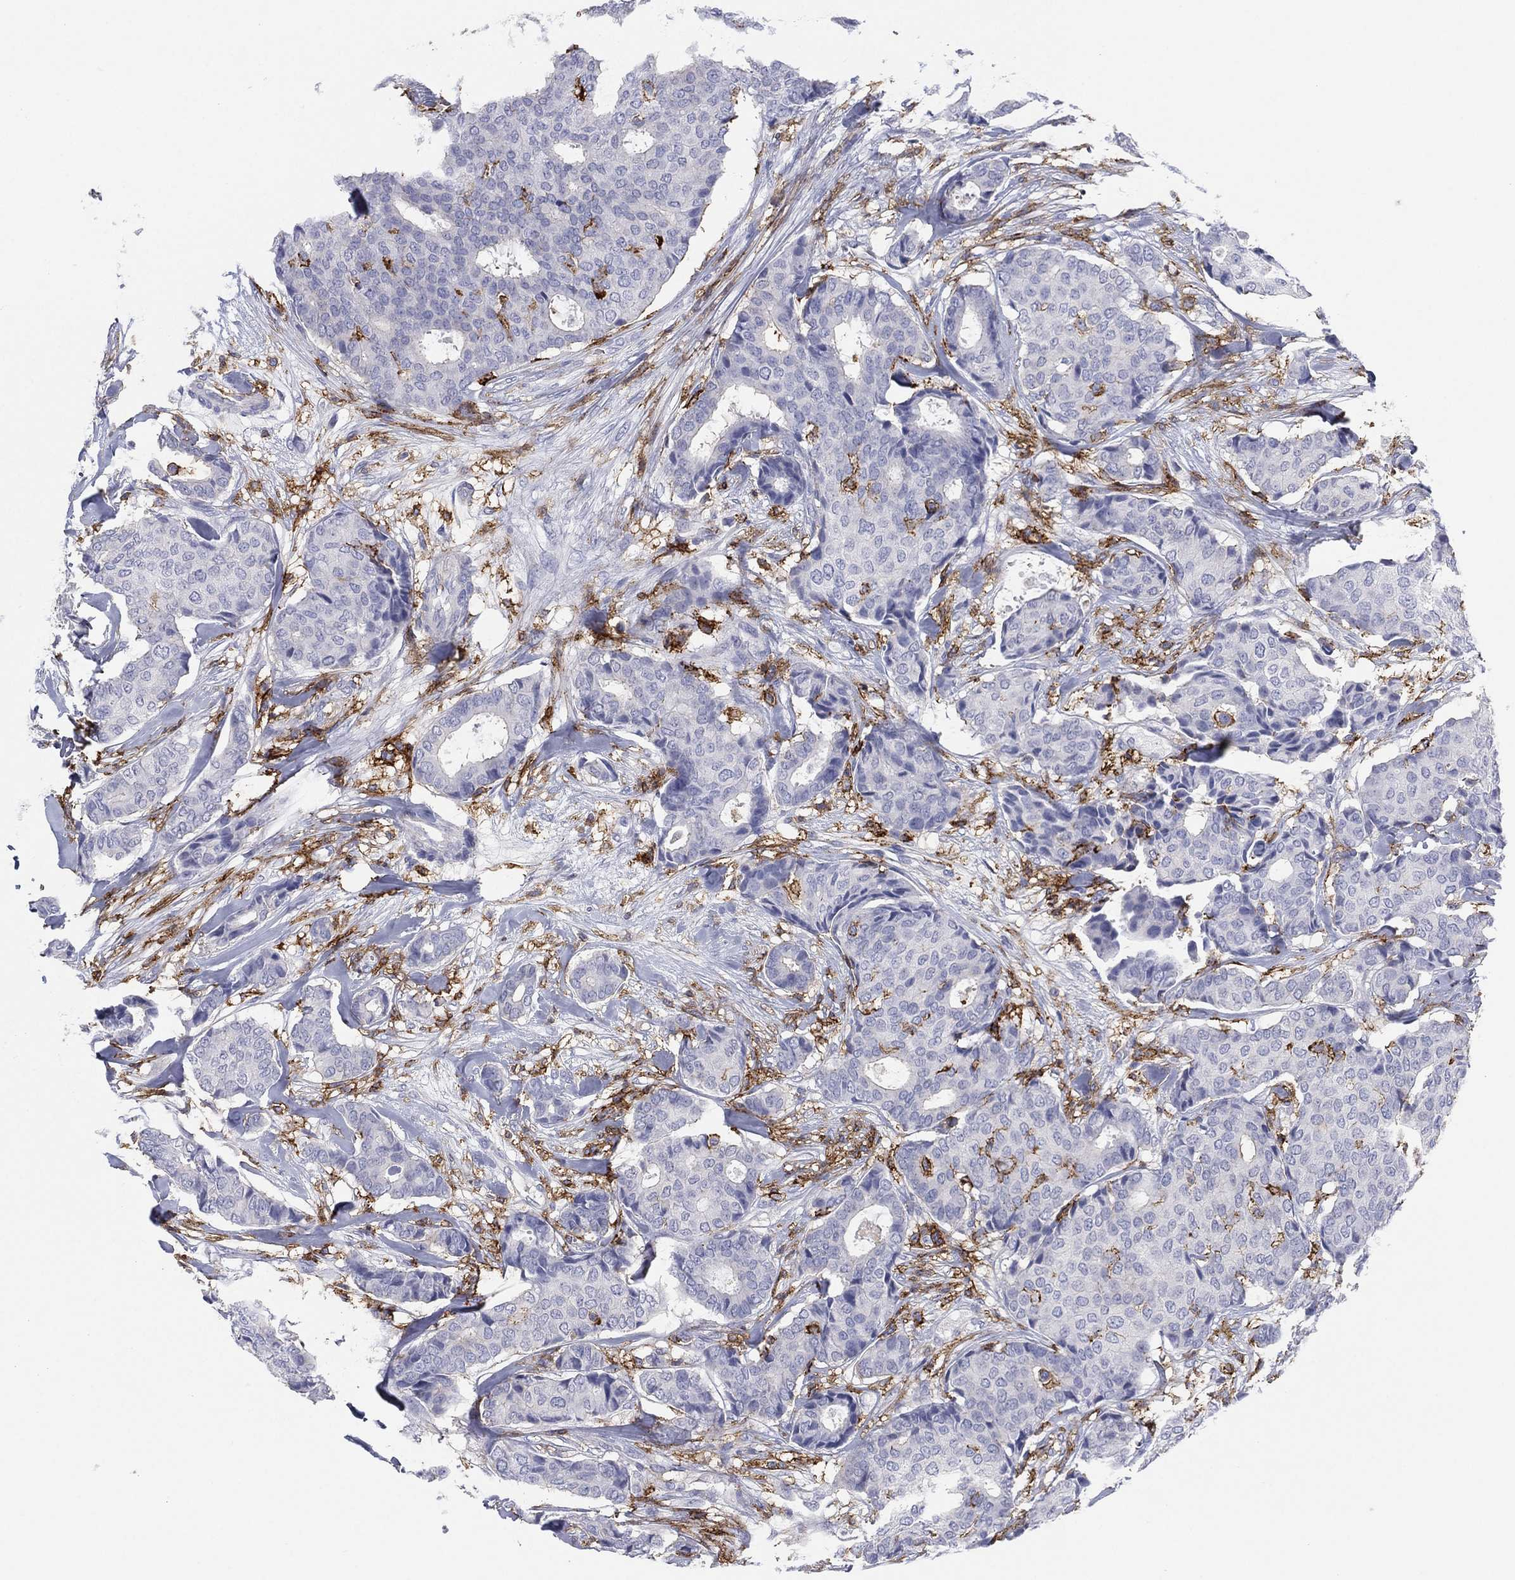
{"staining": {"intensity": "moderate", "quantity": "<25%", "location": "cytoplasmic/membranous"}, "tissue": "breast cancer", "cell_type": "Tumor cells", "image_type": "cancer", "snomed": [{"axis": "morphology", "description": "Duct carcinoma"}, {"axis": "topography", "description": "Breast"}], "caption": "Protein expression analysis of invasive ductal carcinoma (breast) demonstrates moderate cytoplasmic/membranous expression in about <25% of tumor cells.", "gene": "SELPLG", "patient": {"sex": "female", "age": 75}}